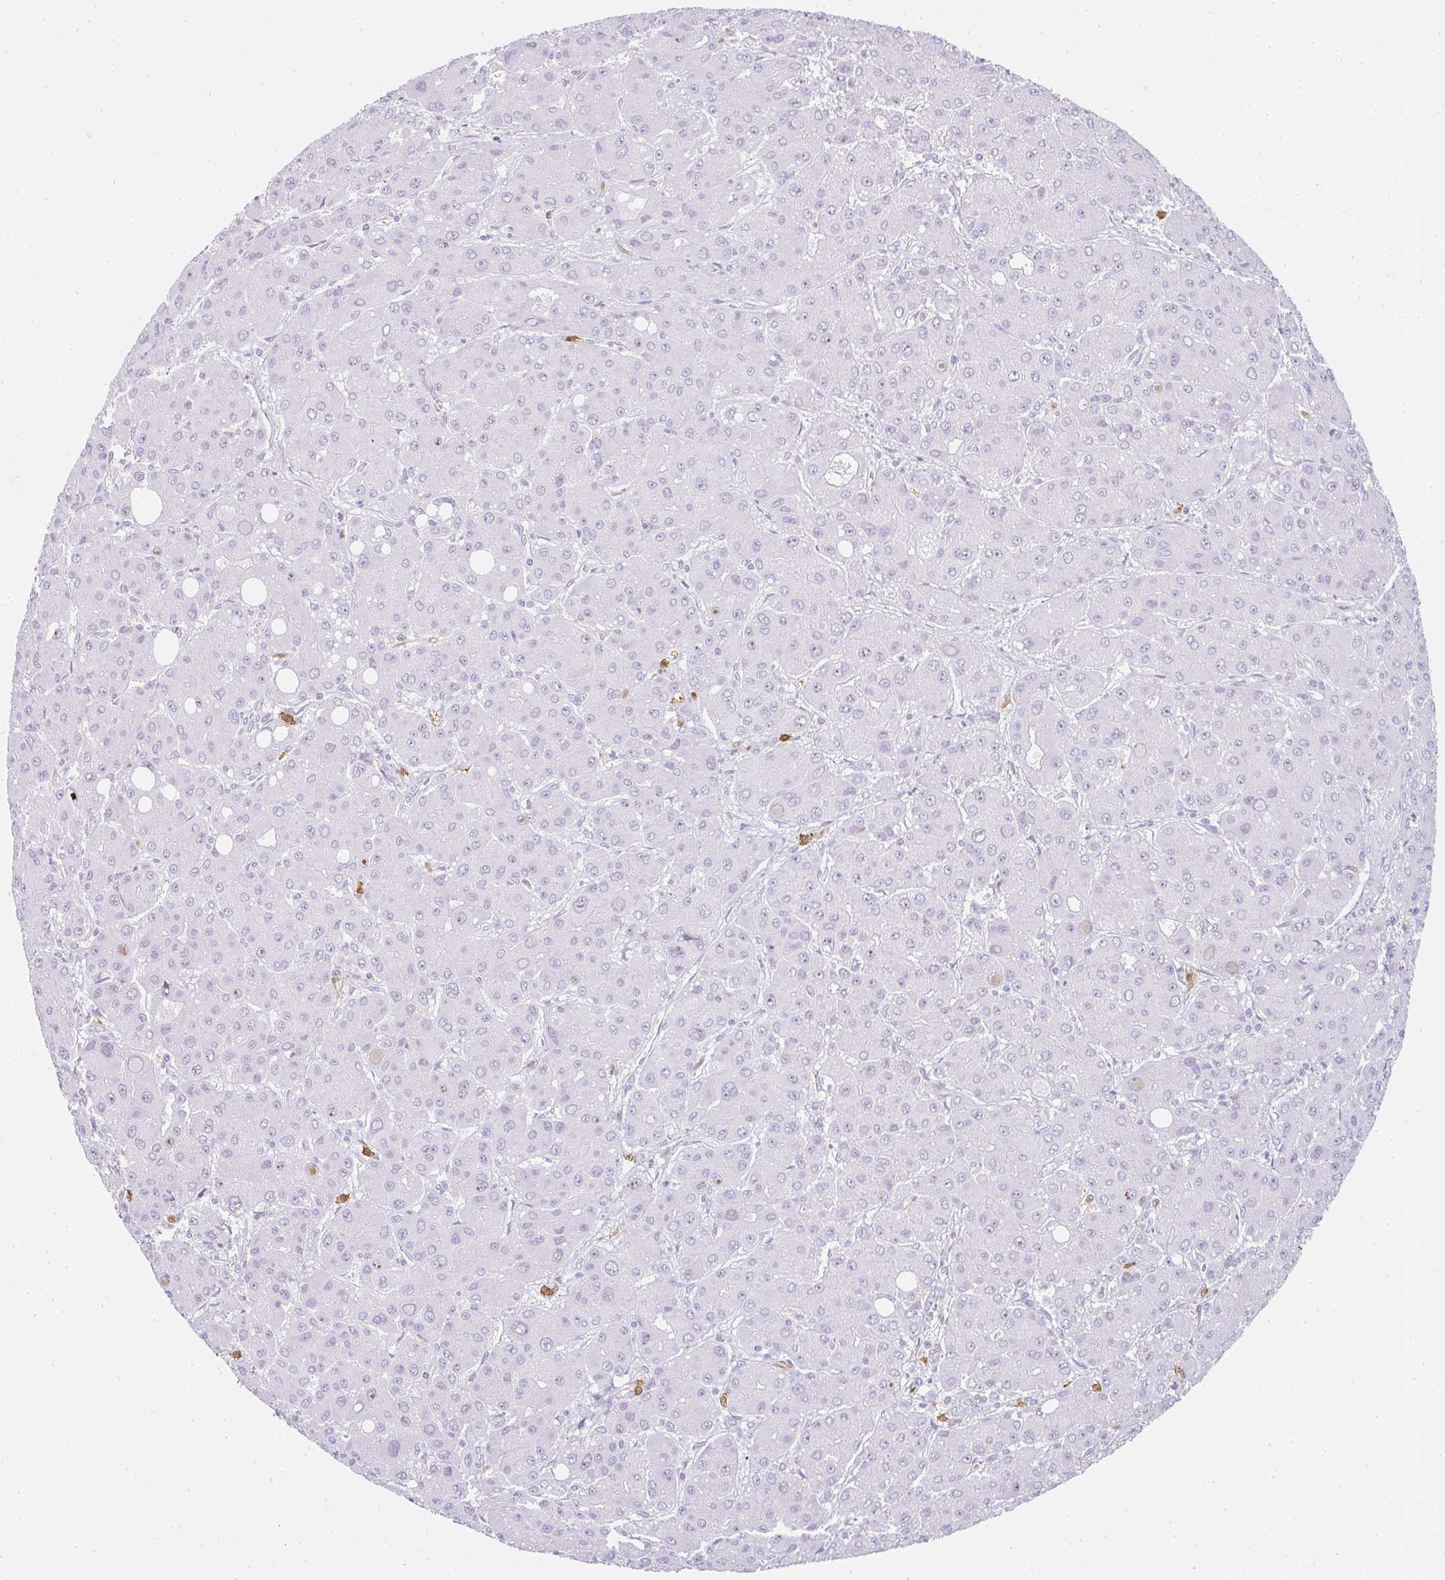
{"staining": {"intensity": "negative", "quantity": "none", "location": "none"}, "tissue": "liver cancer", "cell_type": "Tumor cells", "image_type": "cancer", "snomed": [{"axis": "morphology", "description": "Carcinoma, Hepatocellular, NOS"}, {"axis": "topography", "description": "Liver"}], "caption": "The micrograph demonstrates no significant staining in tumor cells of liver hepatocellular carcinoma. The staining is performed using DAB brown chromogen with nuclei counter-stained in using hematoxylin.", "gene": "HK3", "patient": {"sex": "male", "age": 55}}